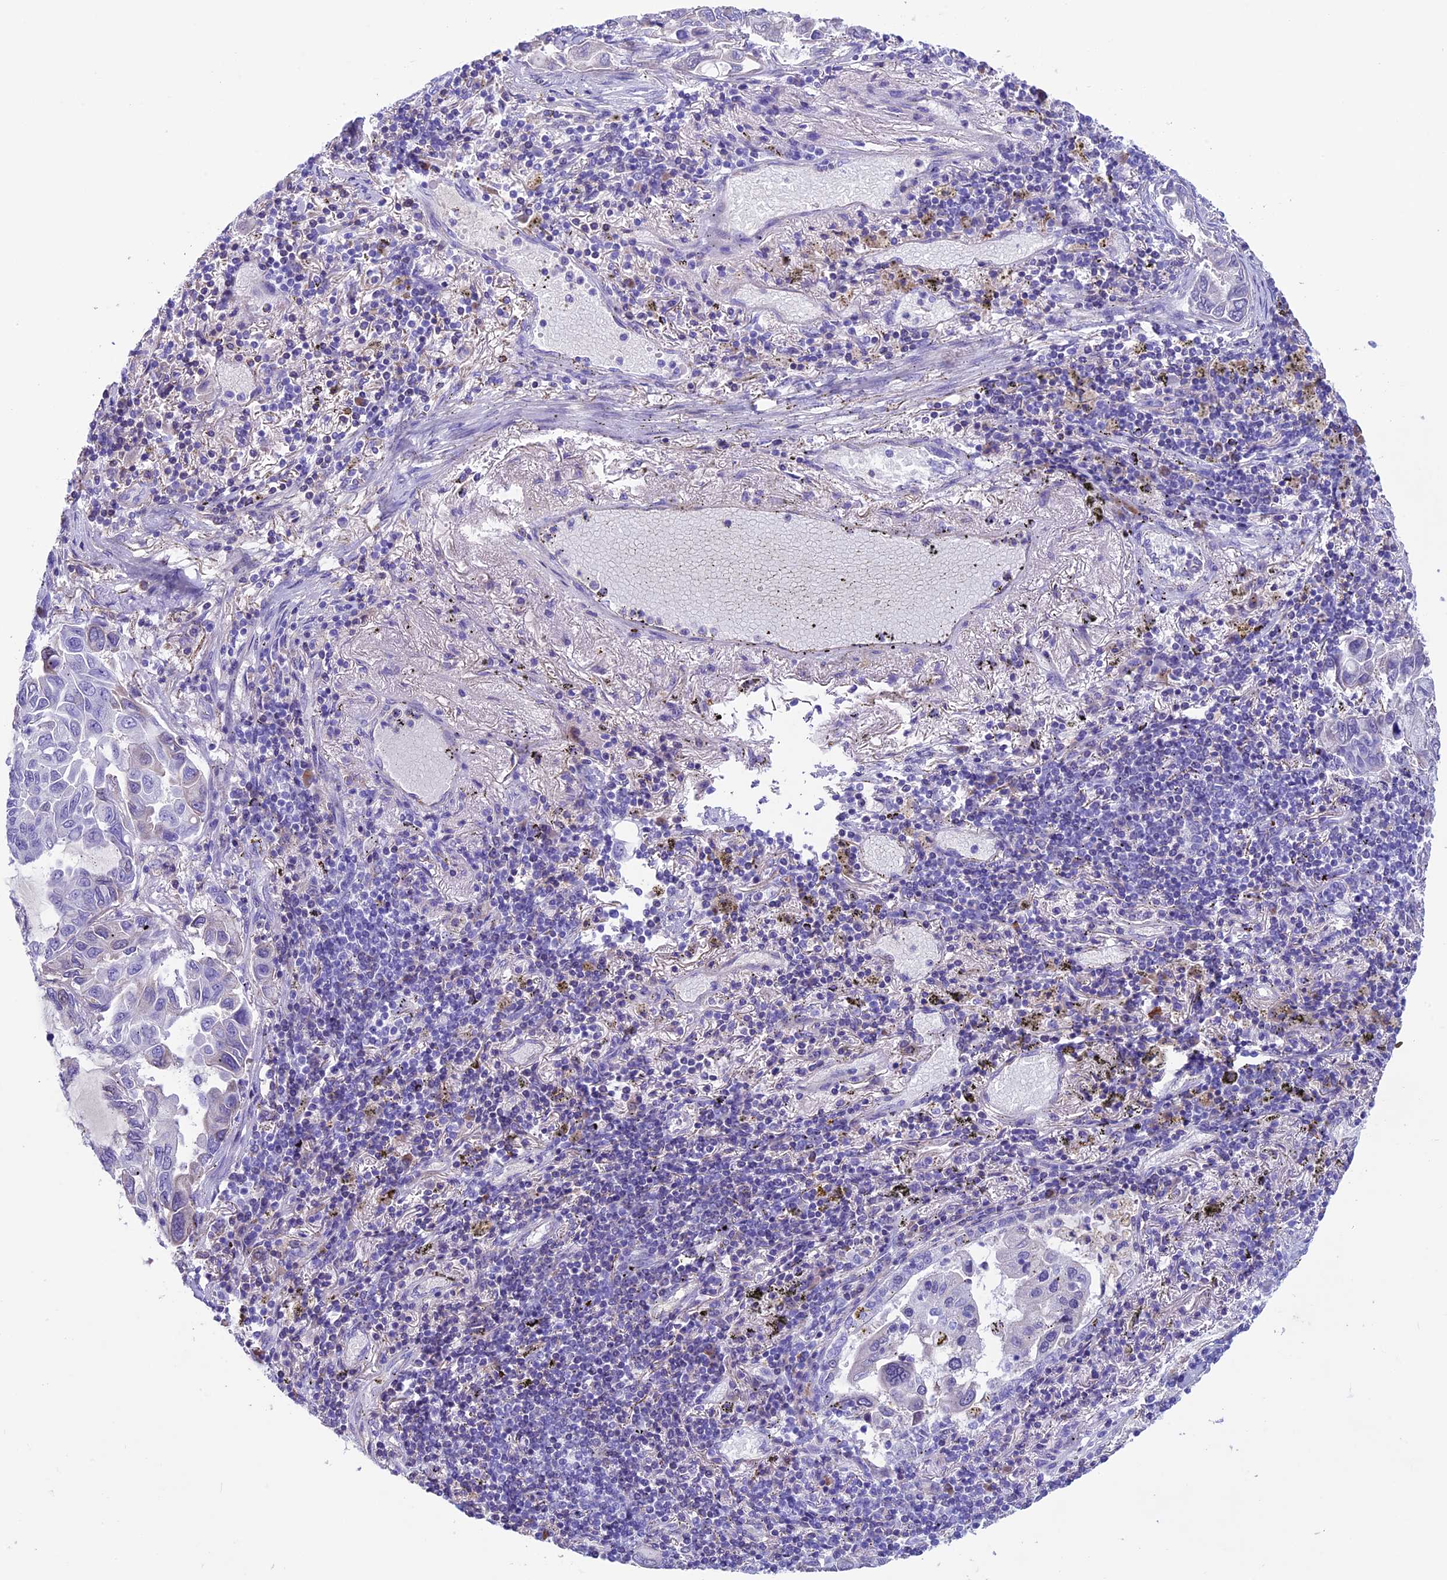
{"staining": {"intensity": "negative", "quantity": "none", "location": "none"}, "tissue": "lung cancer", "cell_type": "Tumor cells", "image_type": "cancer", "snomed": [{"axis": "morphology", "description": "Adenocarcinoma, NOS"}, {"axis": "topography", "description": "Lung"}], "caption": "Adenocarcinoma (lung) was stained to show a protein in brown. There is no significant staining in tumor cells.", "gene": "IGSF6", "patient": {"sex": "male", "age": 64}}